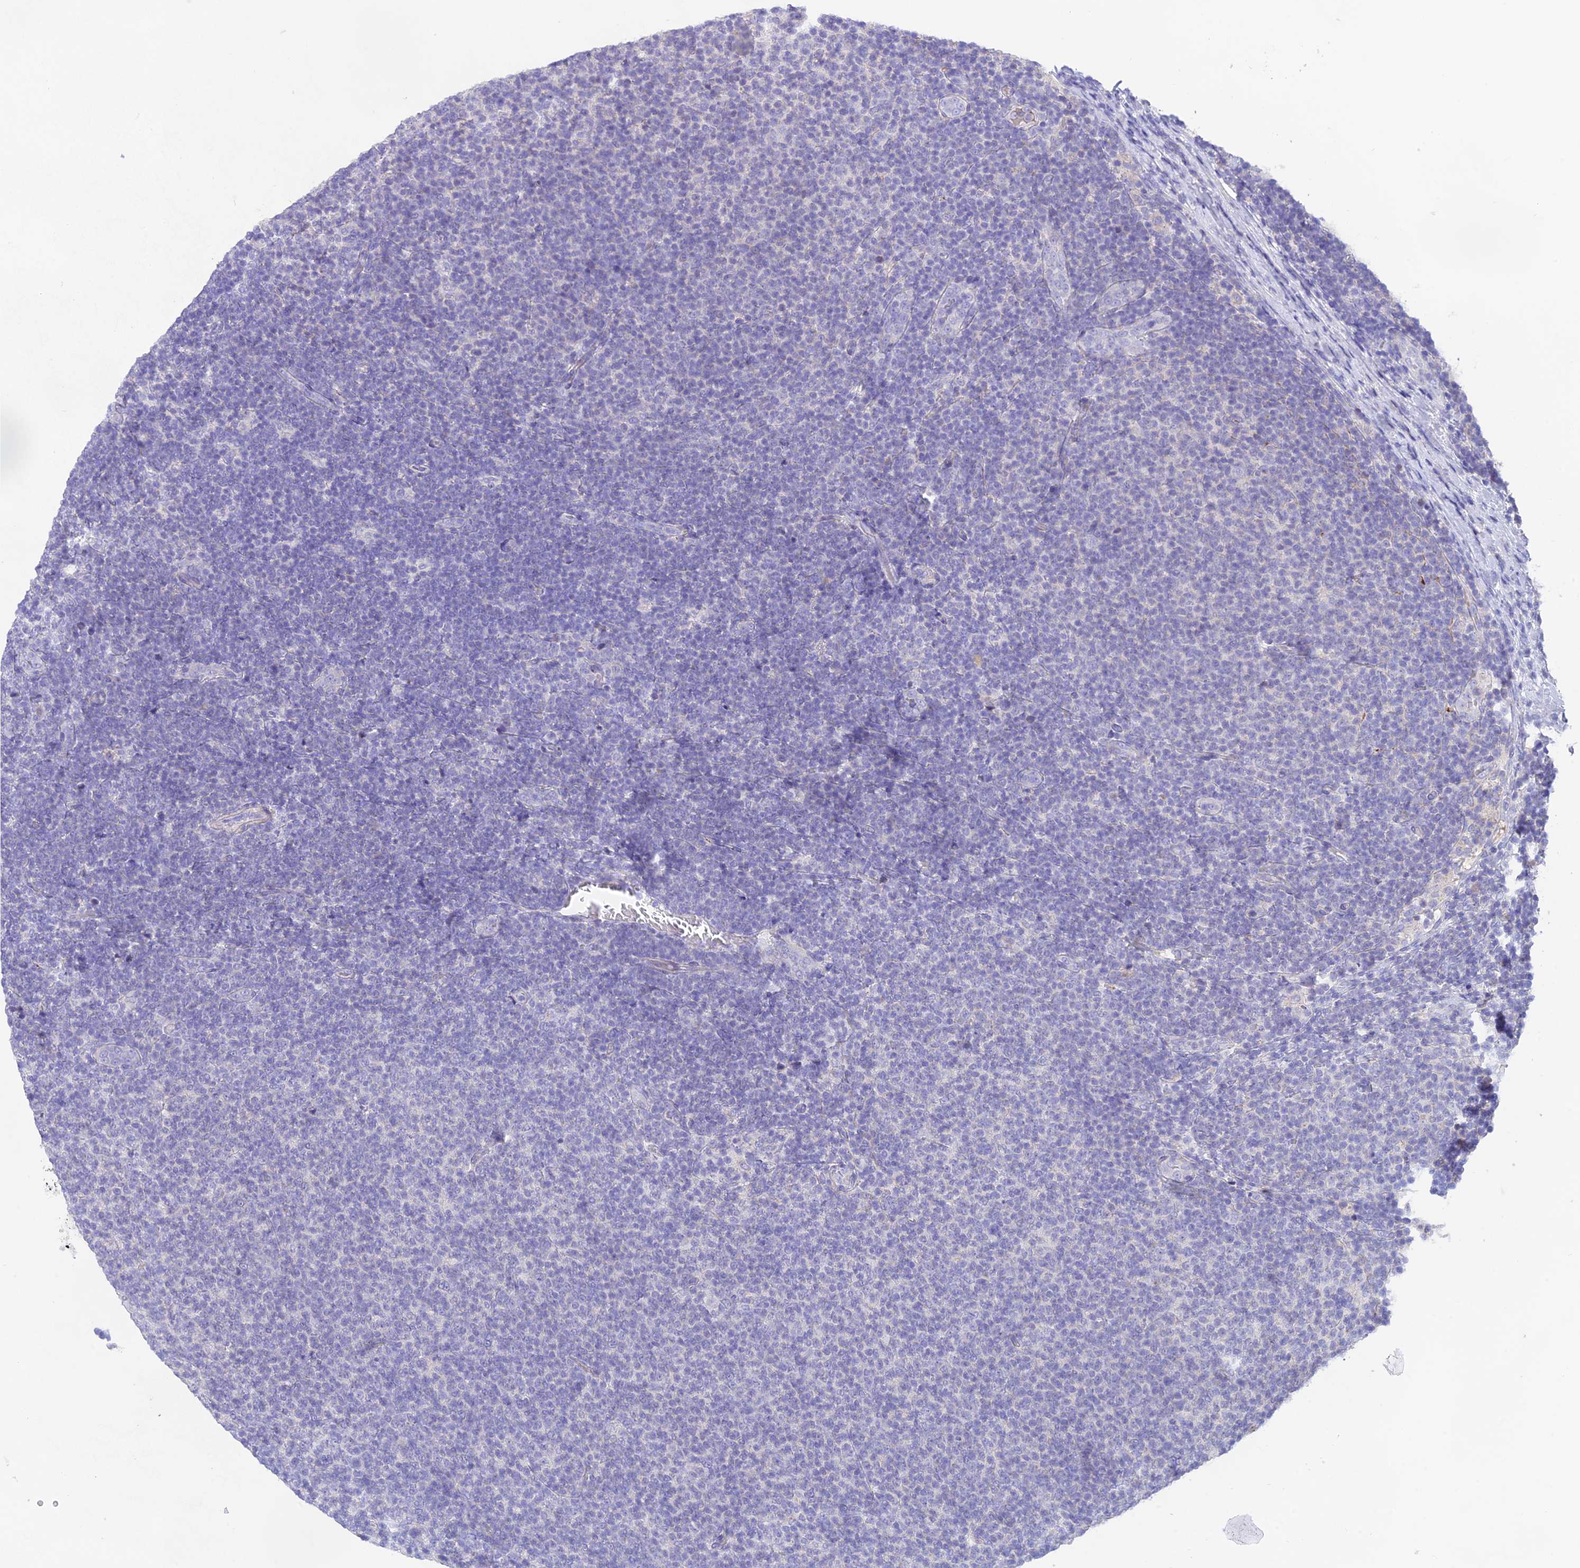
{"staining": {"intensity": "negative", "quantity": "none", "location": "none"}, "tissue": "lymphoma", "cell_type": "Tumor cells", "image_type": "cancer", "snomed": [{"axis": "morphology", "description": "Malignant lymphoma, non-Hodgkin's type, Low grade"}, {"axis": "topography", "description": "Lymph node"}], "caption": "Immunohistochemistry histopathology image of human low-grade malignant lymphoma, non-Hodgkin's type stained for a protein (brown), which demonstrates no staining in tumor cells.", "gene": "HSD17B2", "patient": {"sex": "male", "age": 66}}